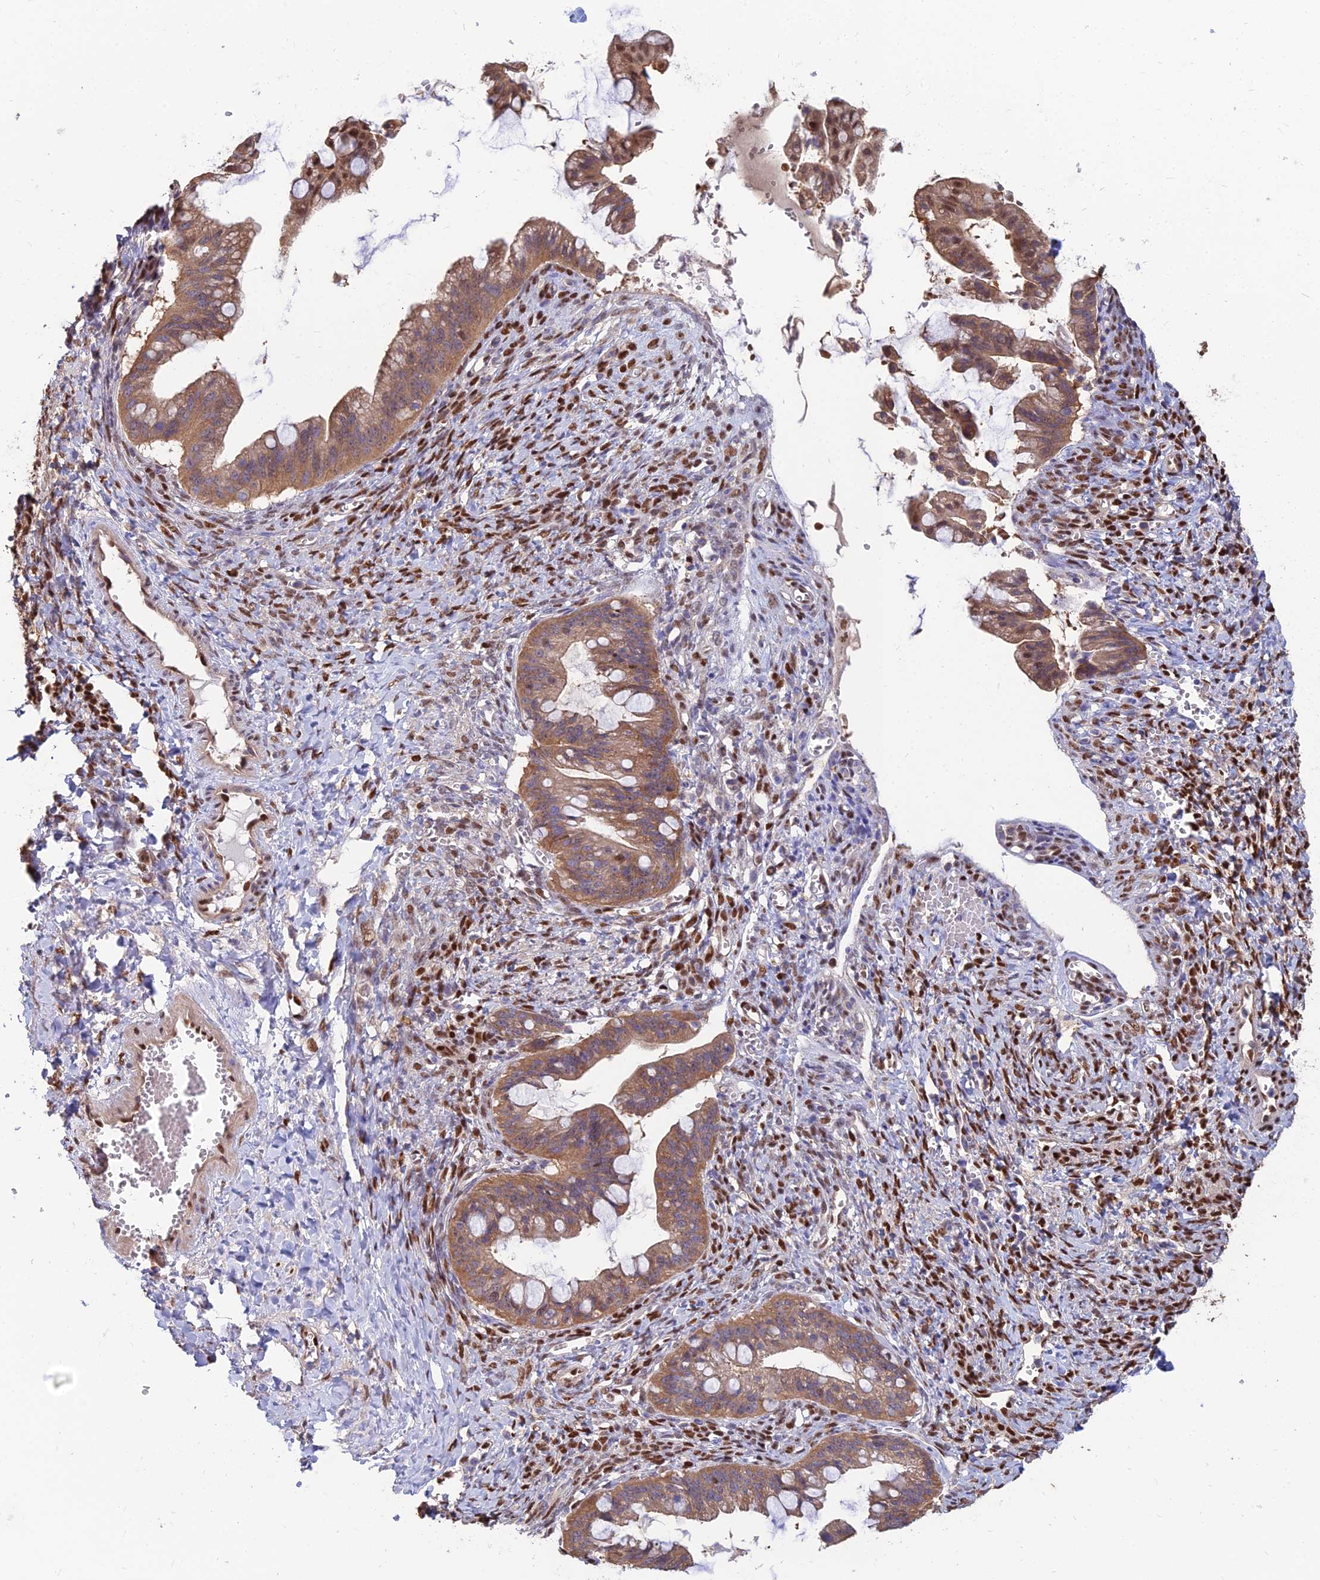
{"staining": {"intensity": "moderate", "quantity": ">75%", "location": "cytoplasmic/membranous,nuclear"}, "tissue": "ovarian cancer", "cell_type": "Tumor cells", "image_type": "cancer", "snomed": [{"axis": "morphology", "description": "Cystadenocarcinoma, mucinous, NOS"}, {"axis": "topography", "description": "Ovary"}], "caption": "The micrograph demonstrates staining of ovarian mucinous cystadenocarcinoma, revealing moderate cytoplasmic/membranous and nuclear protein positivity (brown color) within tumor cells. (Brightfield microscopy of DAB IHC at high magnification).", "gene": "DNPEP", "patient": {"sex": "female", "age": 73}}